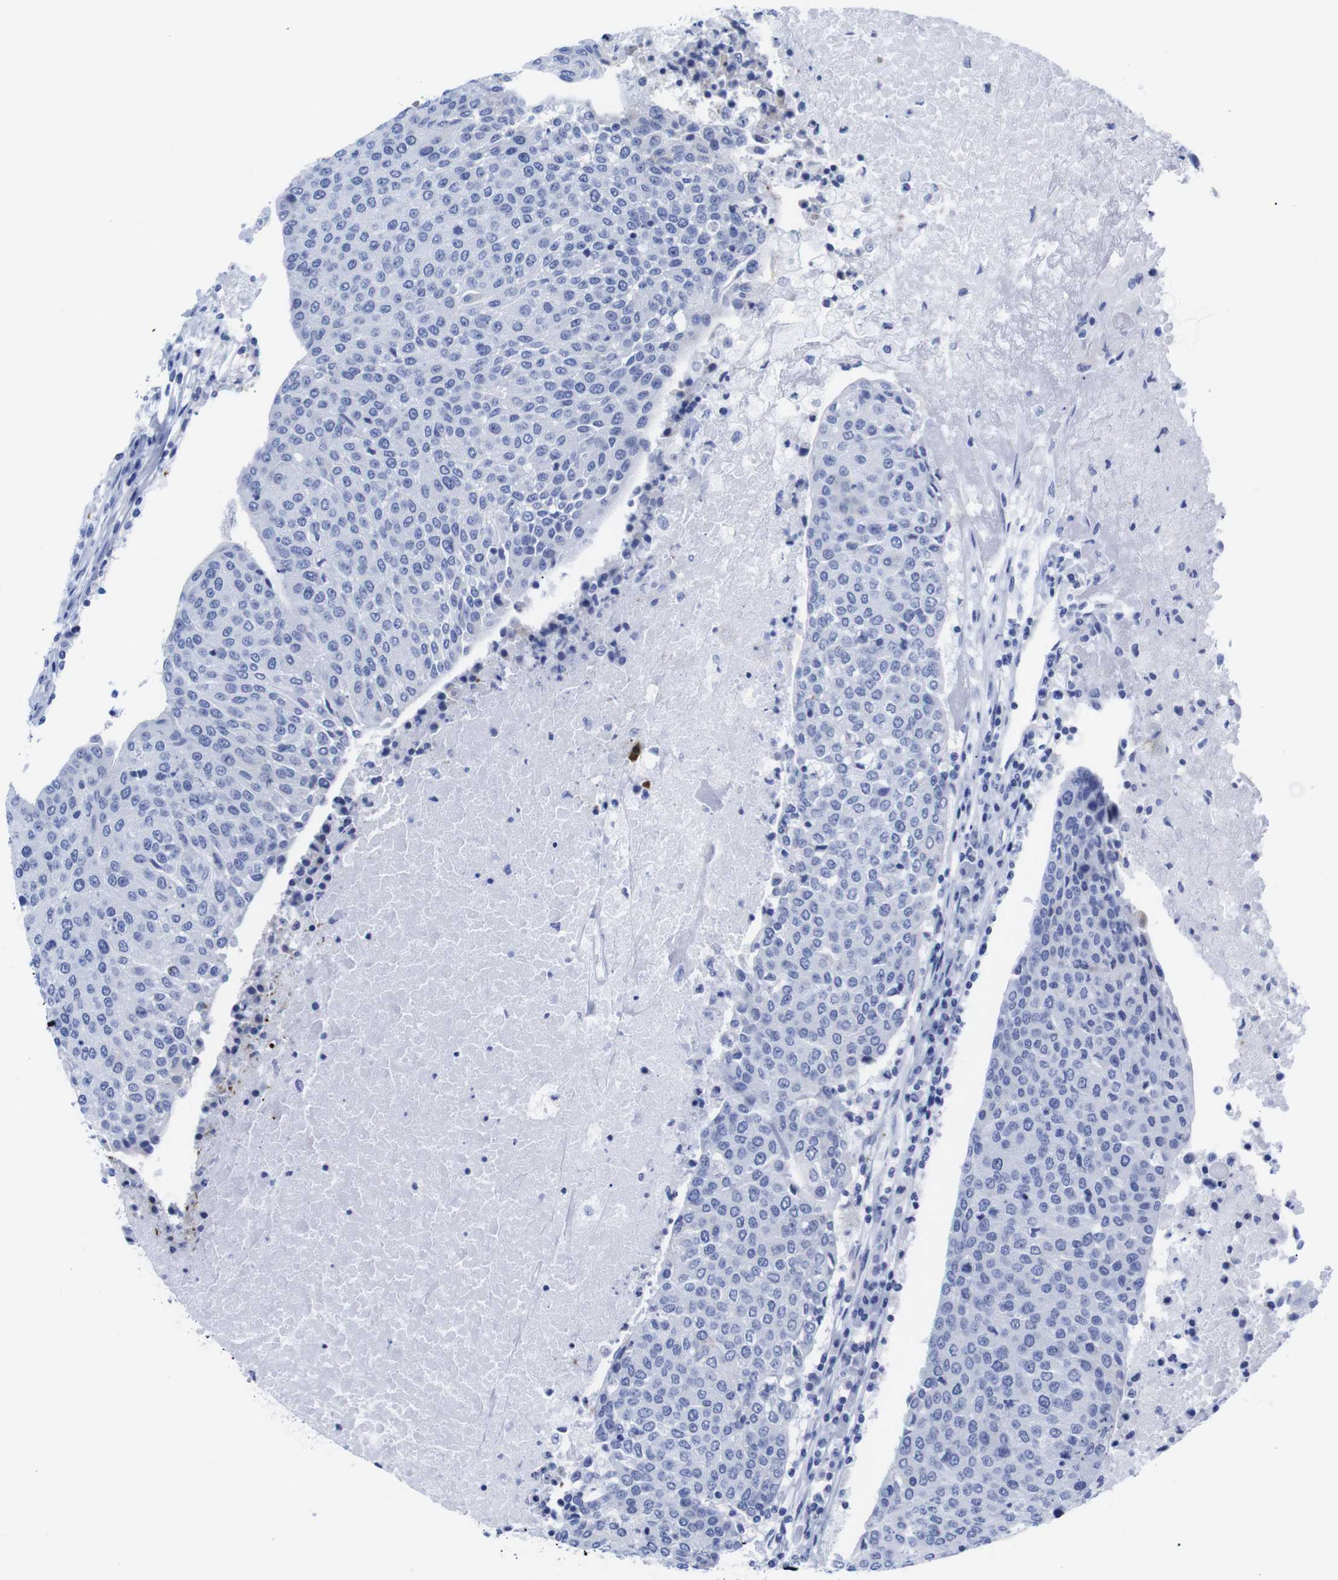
{"staining": {"intensity": "negative", "quantity": "none", "location": "none"}, "tissue": "urothelial cancer", "cell_type": "Tumor cells", "image_type": "cancer", "snomed": [{"axis": "morphology", "description": "Urothelial carcinoma, High grade"}, {"axis": "topography", "description": "Urinary bladder"}], "caption": "Image shows no protein staining in tumor cells of urothelial carcinoma (high-grade) tissue.", "gene": "LRRC55", "patient": {"sex": "female", "age": 85}}